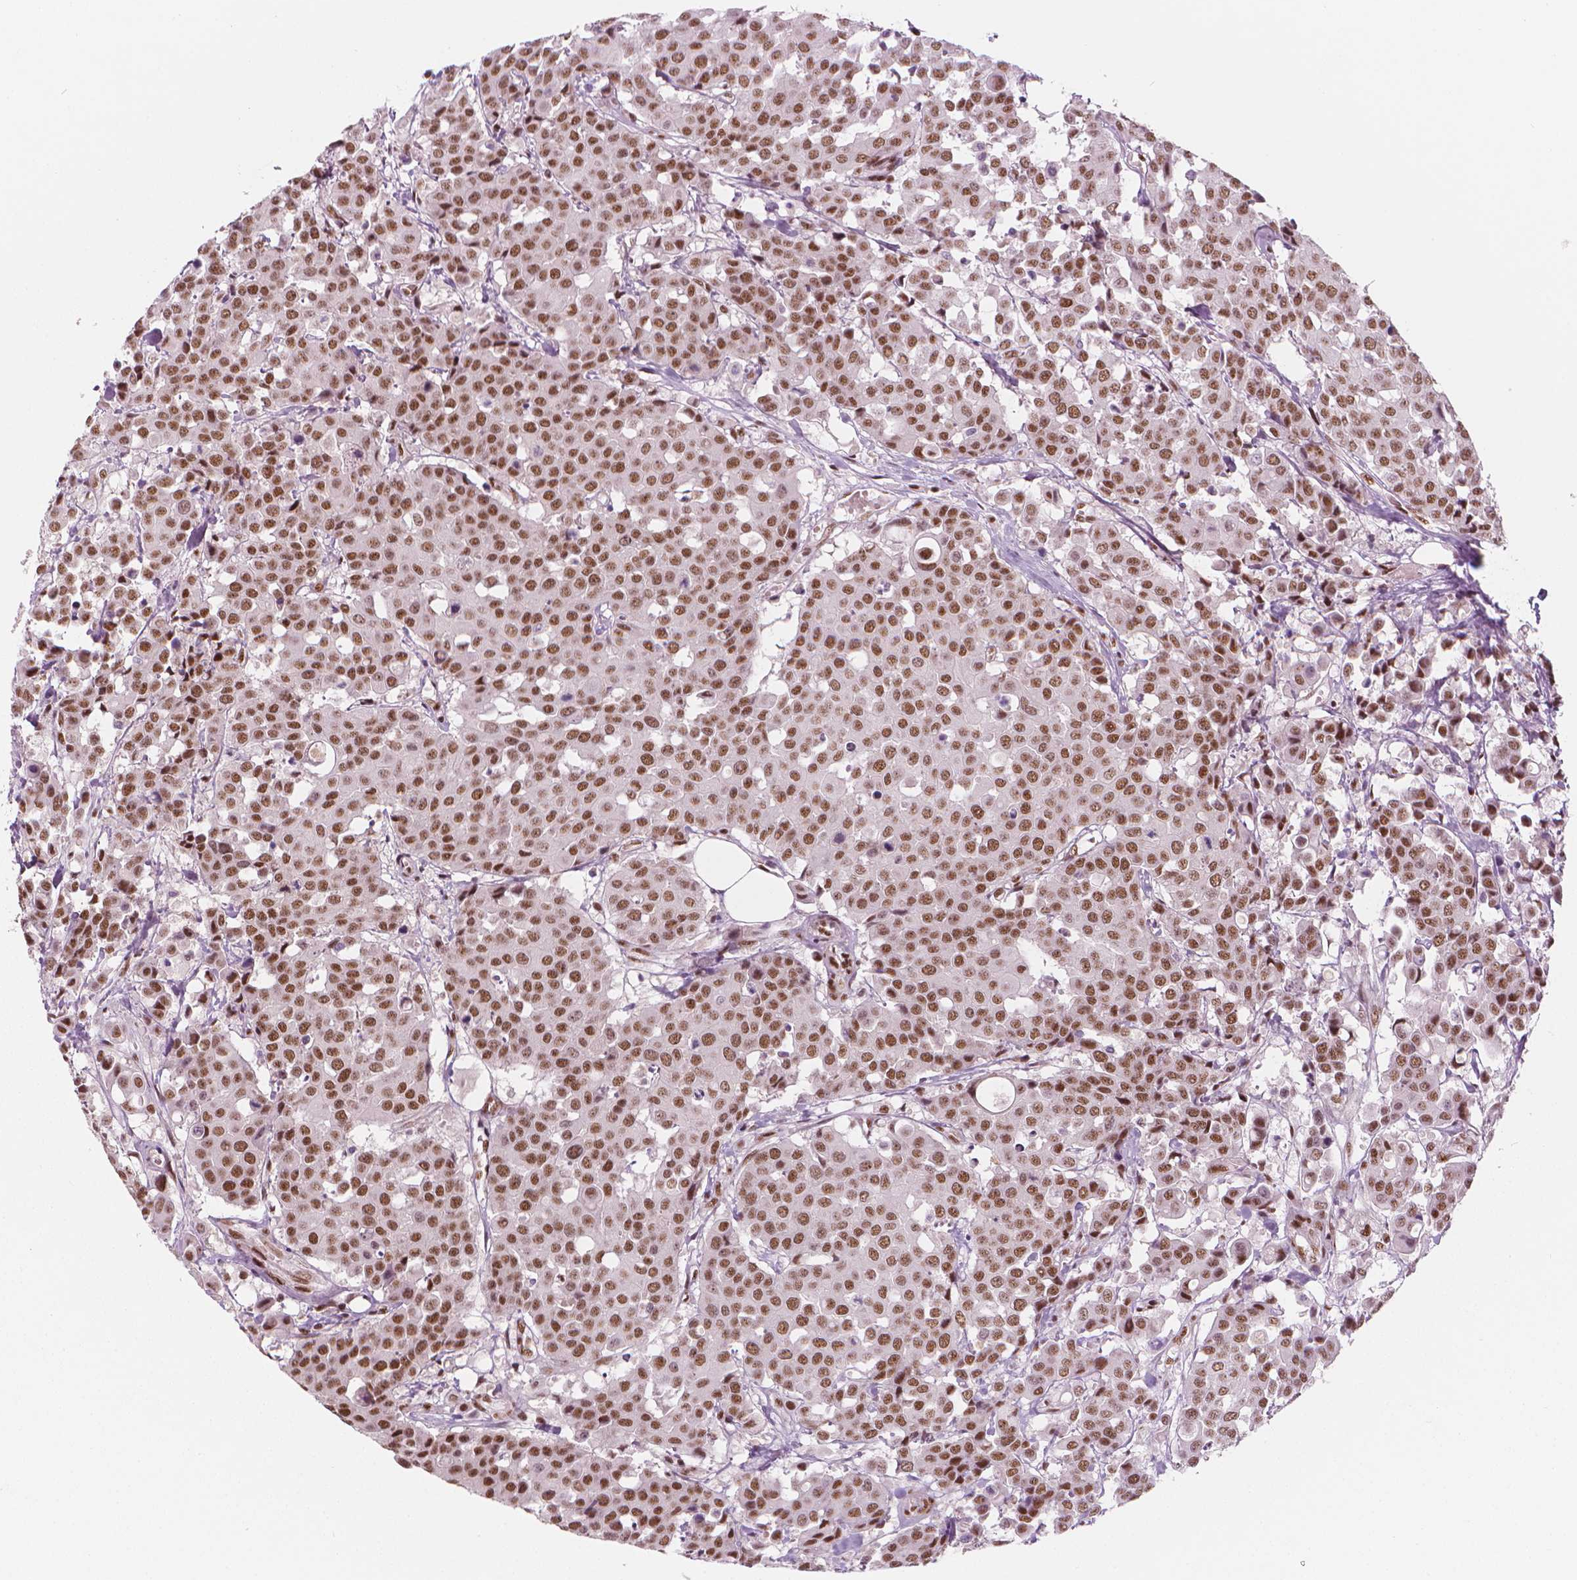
{"staining": {"intensity": "moderate", "quantity": ">75%", "location": "nuclear"}, "tissue": "carcinoid", "cell_type": "Tumor cells", "image_type": "cancer", "snomed": [{"axis": "morphology", "description": "Carcinoid, malignant, NOS"}, {"axis": "topography", "description": "Colon"}], "caption": "Immunohistochemistry staining of carcinoid (malignant), which shows medium levels of moderate nuclear staining in about >75% of tumor cells indicating moderate nuclear protein staining. The staining was performed using DAB (3,3'-diaminobenzidine) (brown) for protein detection and nuclei were counterstained in hematoxylin (blue).", "gene": "ELF2", "patient": {"sex": "male", "age": 81}}